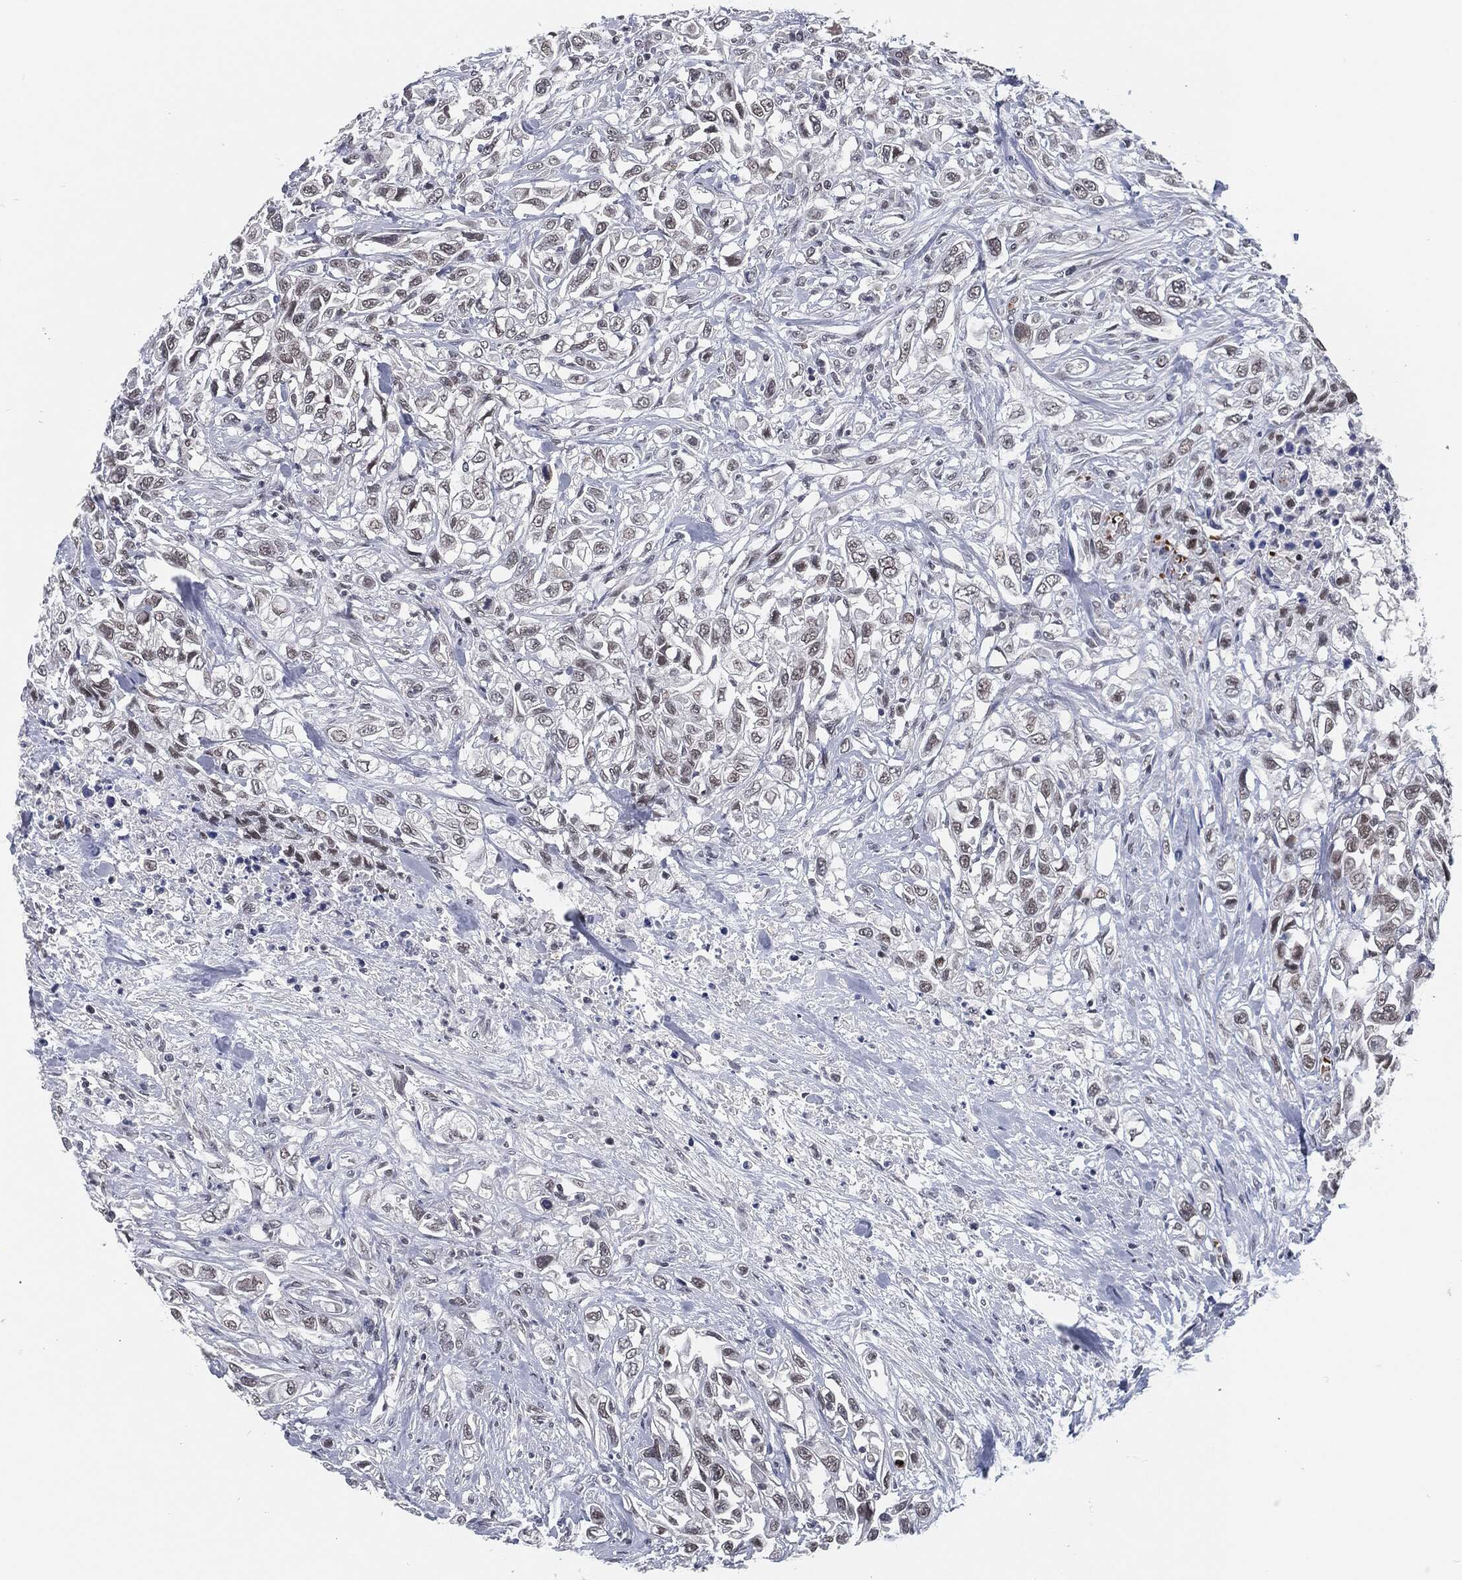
{"staining": {"intensity": "weak", "quantity": "<25%", "location": "nuclear"}, "tissue": "urothelial cancer", "cell_type": "Tumor cells", "image_type": "cancer", "snomed": [{"axis": "morphology", "description": "Urothelial carcinoma, High grade"}, {"axis": "topography", "description": "Urinary bladder"}], "caption": "Immunohistochemistry (IHC) photomicrograph of human urothelial cancer stained for a protein (brown), which exhibits no positivity in tumor cells.", "gene": "ANXA1", "patient": {"sex": "female", "age": 56}}